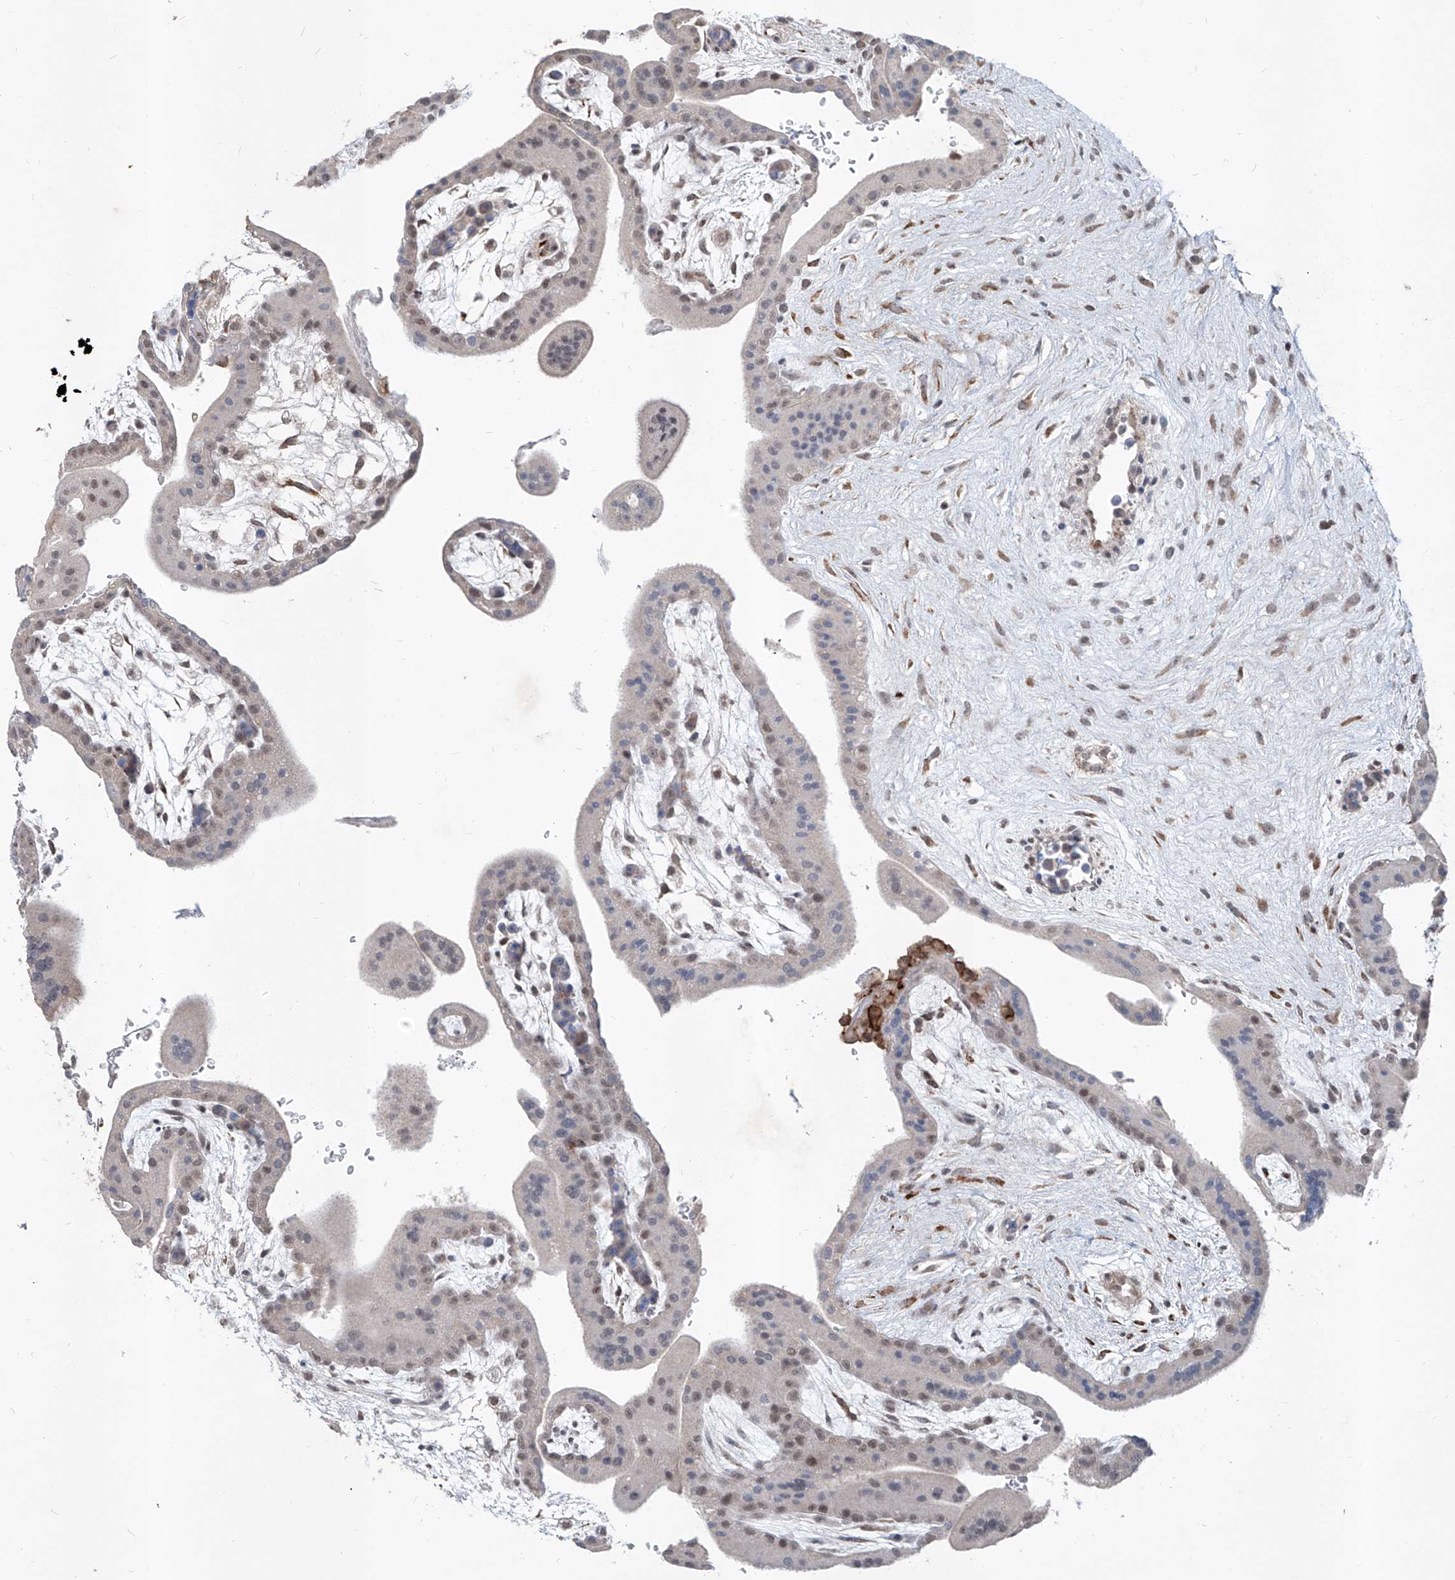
{"staining": {"intensity": "moderate", "quantity": "25%-75%", "location": "nuclear"}, "tissue": "placenta", "cell_type": "Trophoblastic cells", "image_type": "normal", "snomed": [{"axis": "morphology", "description": "Normal tissue, NOS"}, {"axis": "topography", "description": "Placenta"}], "caption": "Trophoblastic cells exhibit medium levels of moderate nuclear positivity in about 25%-75% of cells in unremarkable placenta.", "gene": "ZBTB48", "patient": {"sex": "female", "age": 35}}